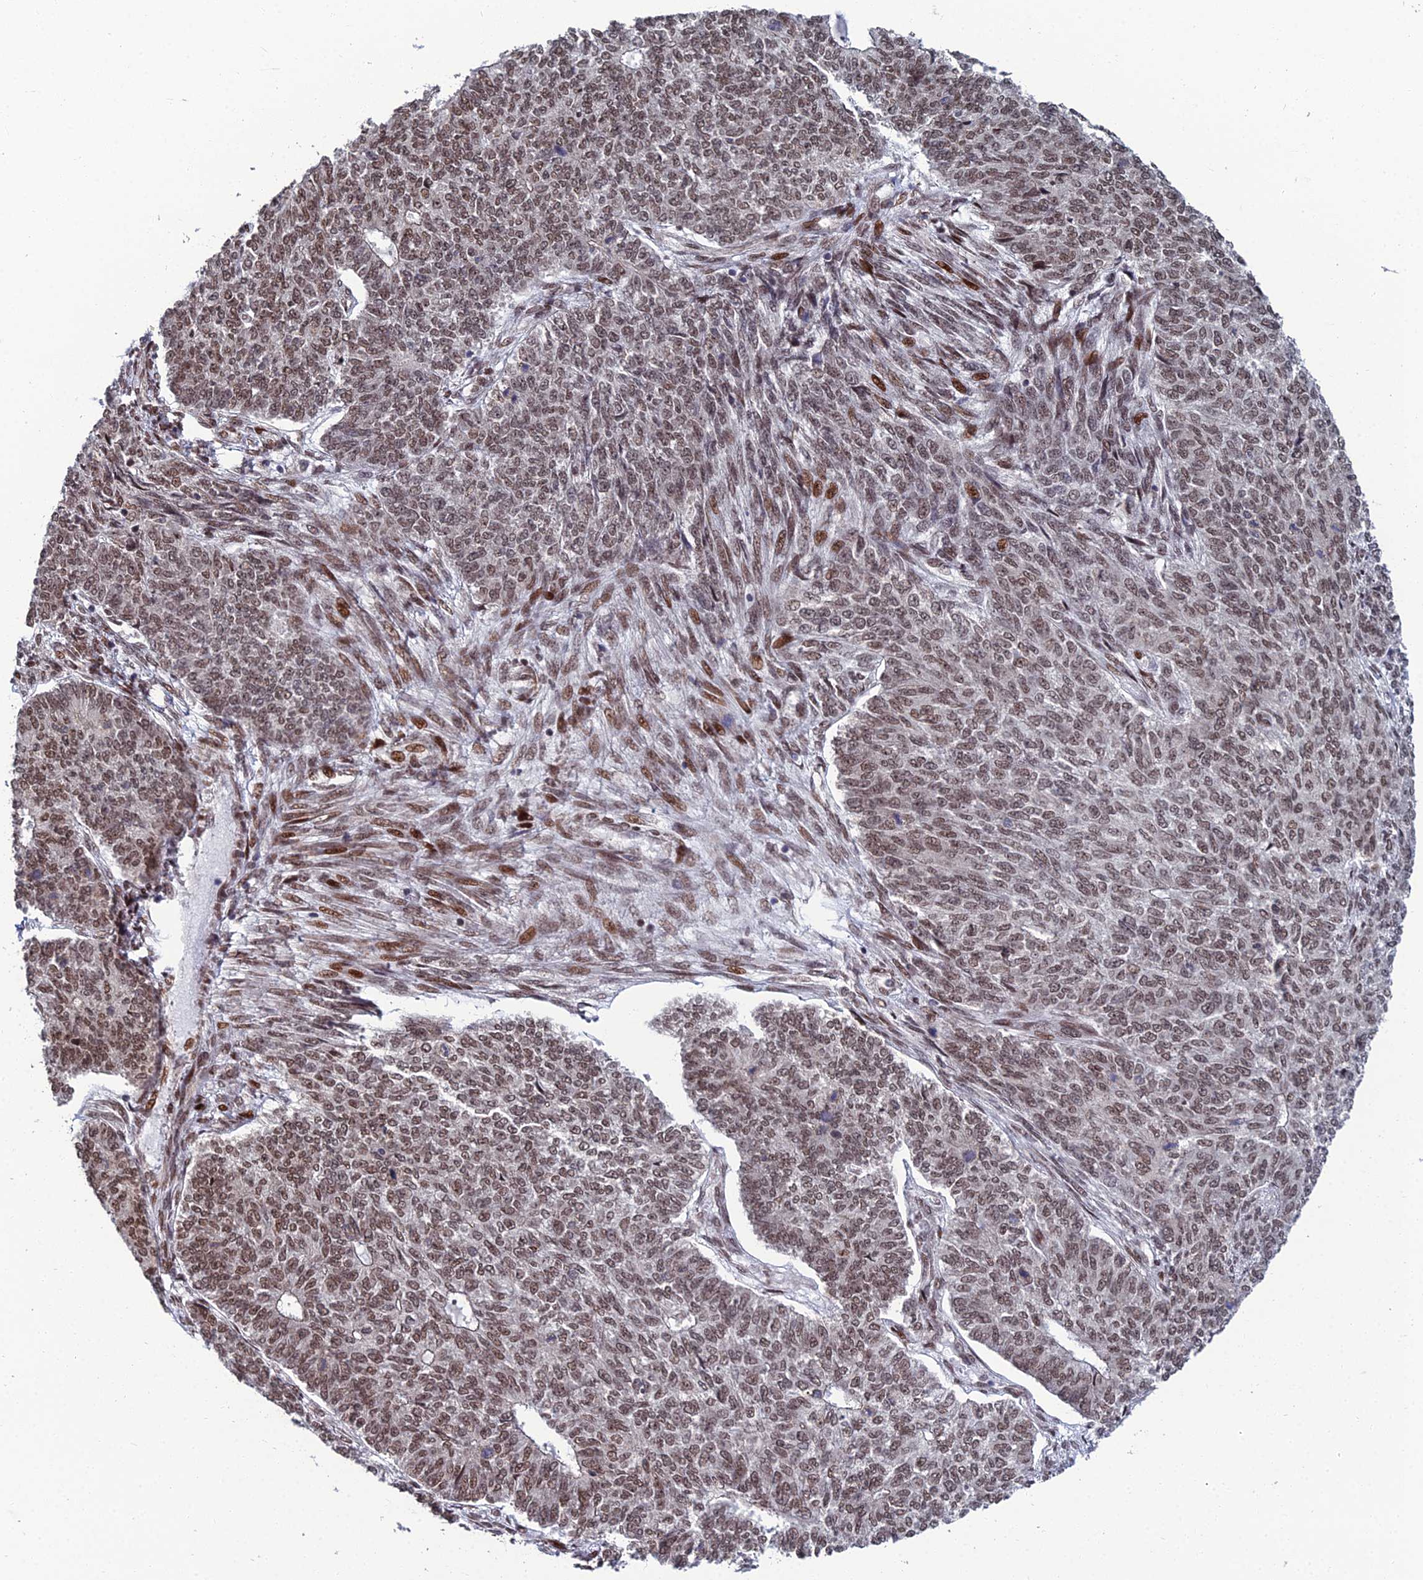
{"staining": {"intensity": "moderate", "quantity": ">75%", "location": "nuclear"}, "tissue": "endometrial cancer", "cell_type": "Tumor cells", "image_type": "cancer", "snomed": [{"axis": "morphology", "description": "Adenocarcinoma, NOS"}, {"axis": "topography", "description": "Endometrium"}], "caption": "The image exhibits staining of endometrial cancer (adenocarcinoma), revealing moderate nuclear protein positivity (brown color) within tumor cells. Nuclei are stained in blue.", "gene": "ZNF668", "patient": {"sex": "female", "age": 32}}